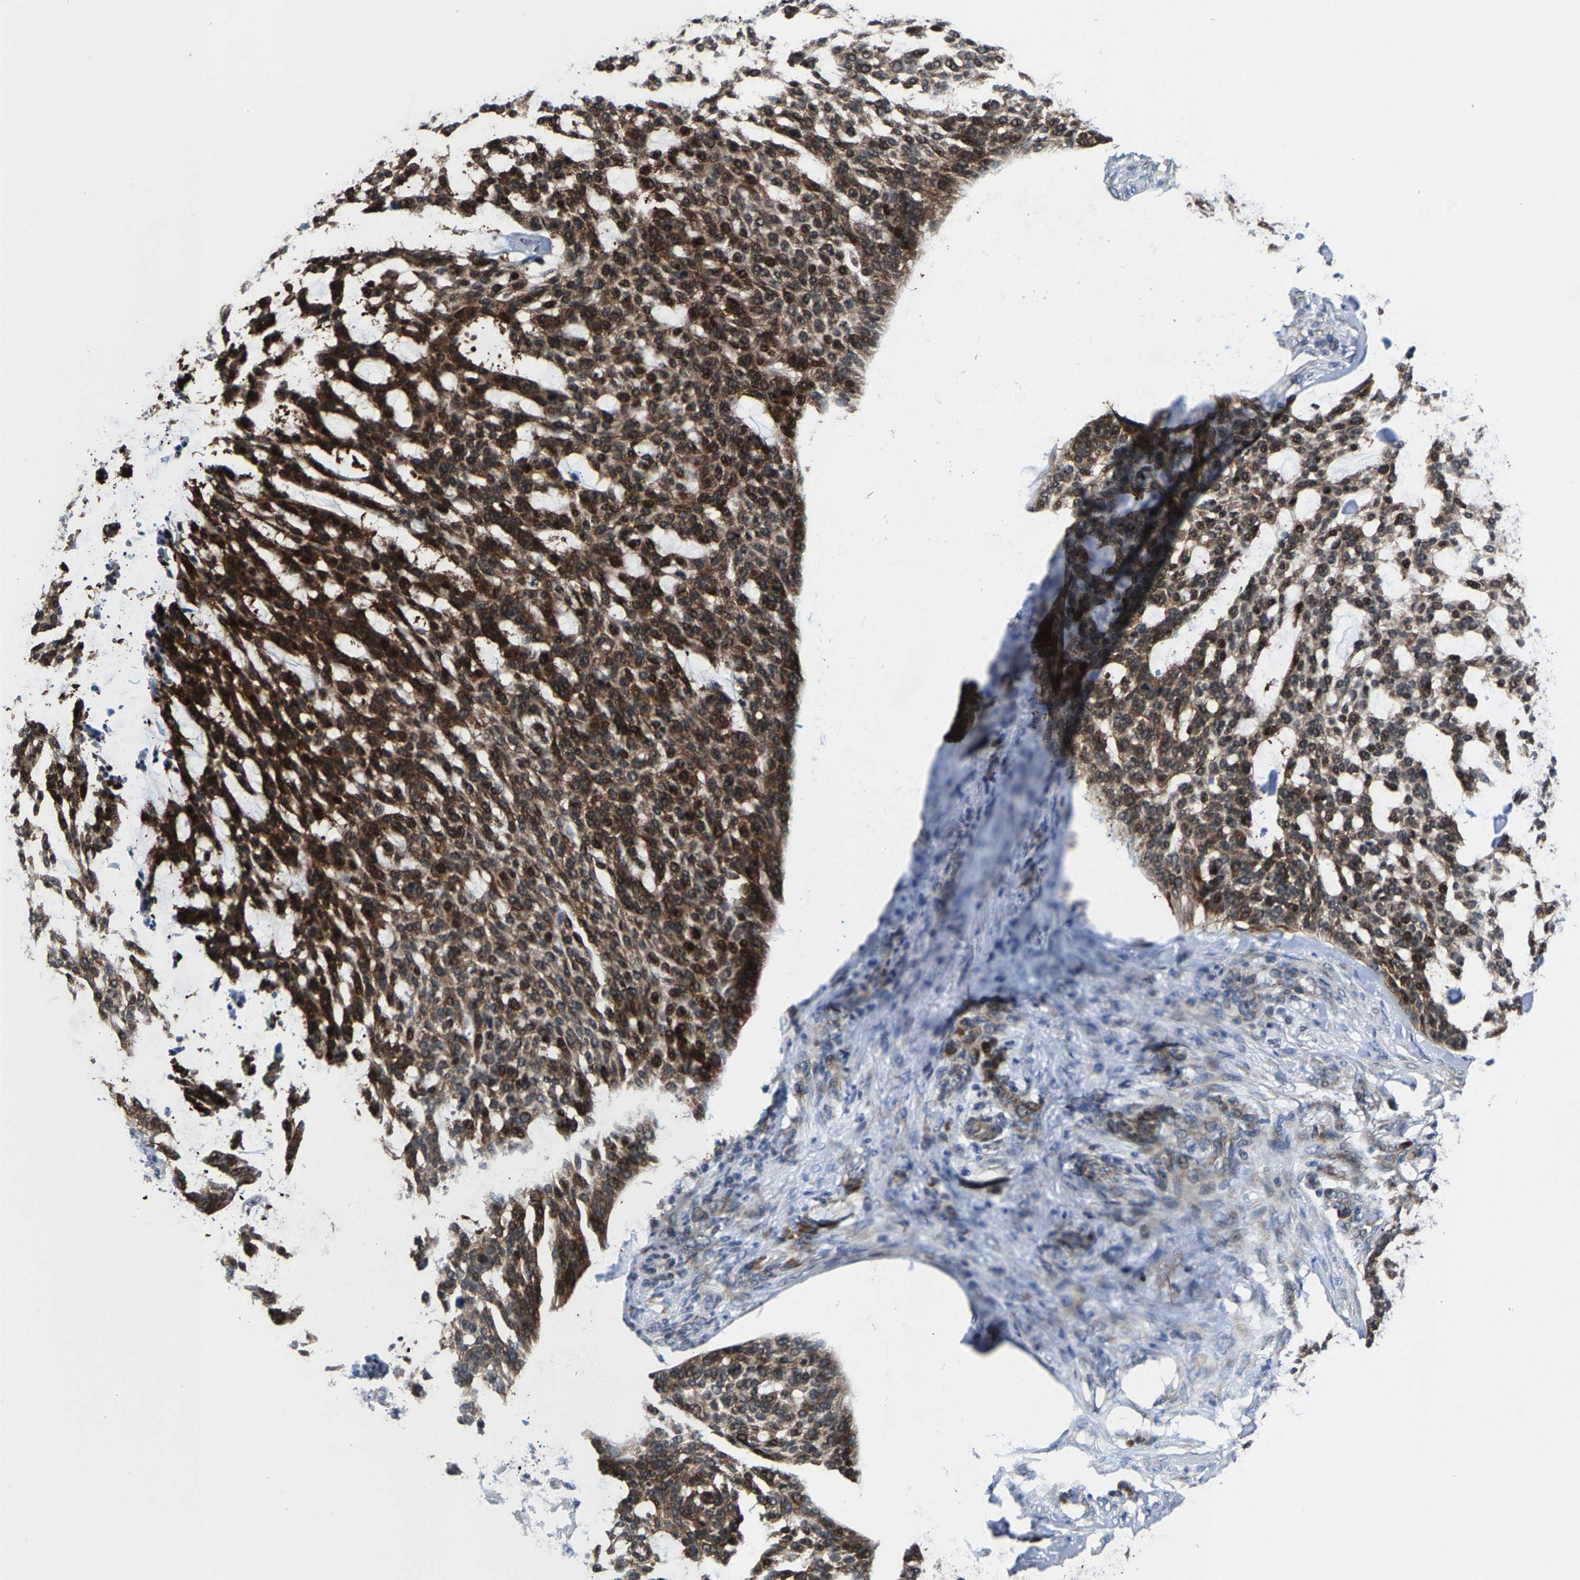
{"staining": {"intensity": "strong", "quantity": ">75%", "location": "cytoplasmic/membranous"}, "tissue": "skin cancer", "cell_type": "Tumor cells", "image_type": "cancer", "snomed": [{"axis": "morphology", "description": "Basal cell carcinoma"}, {"axis": "topography", "description": "Skin"}], "caption": "Protein staining of skin basal cell carcinoma tissue displays strong cytoplasmic/membranous expression in about >75% of tumor cells. The protein of interest is stained brown, and the nuclei are stained in blue (DAB IHC with brightfield microscopy, high magnification).", "gene": "HAUS6", "patient": {"sex": "female", "age": 64}}